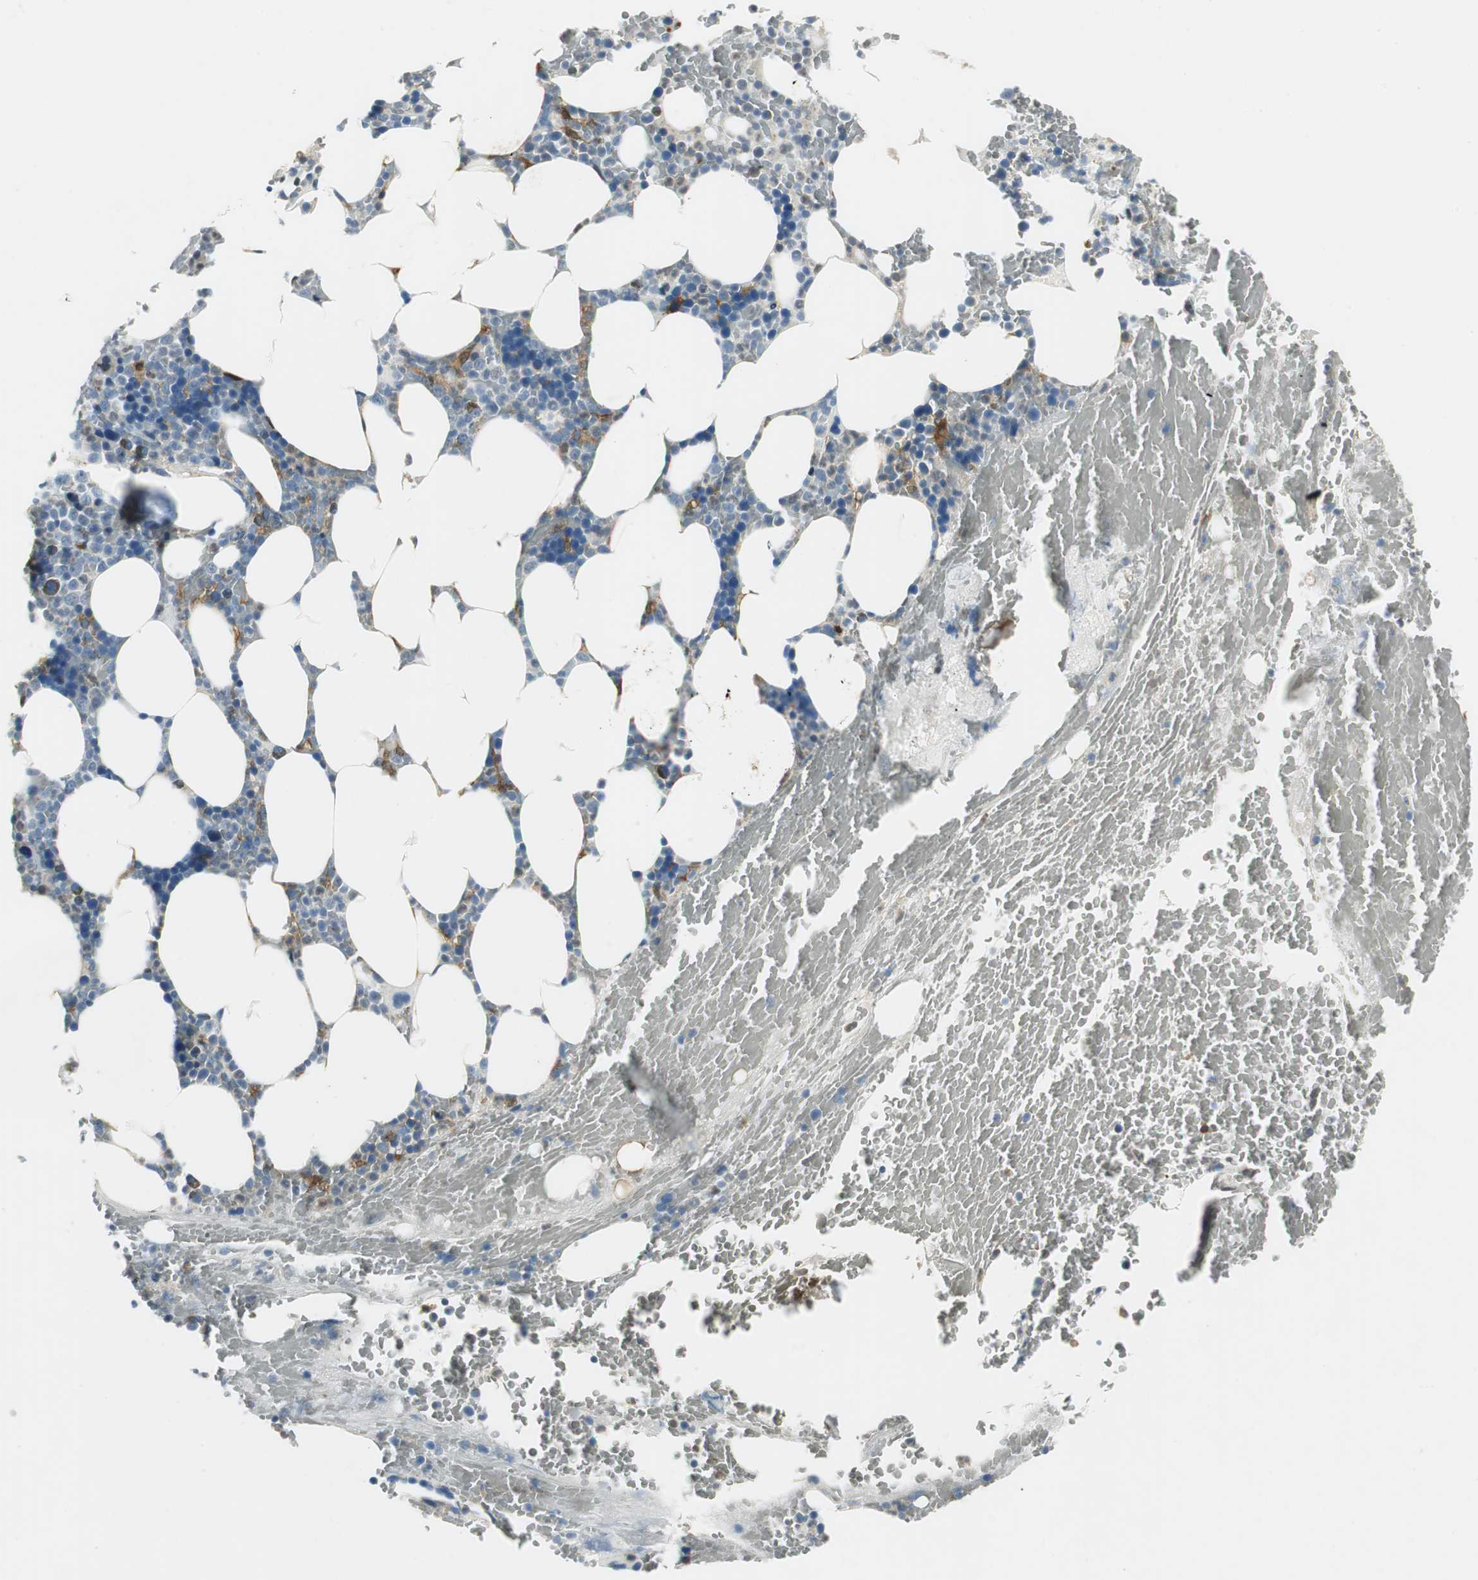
{"staining": {"intensity": "strong", "quantity": "<25%", "location": "cytoplasmic/membranous"}, "tissue": "bone marrow", "cell_type": "Hematopoietic cells", "image_type": "normal", "snomed": [{"axis": "morphology", "description": "Normal tissue, NOS"}, {"axis": "topography", "description": "Bone marrow"}], "caption": "Immunohistochemical staining of unremarkable human bone marrow exhibits medium levels of strong cytoplasmic/membranous expression in about <25% of hematopoietic cells. The staining was performed using DAB (3,3'-diaminobenzidine) to visualize the protein expression in brown, while the nuclei were stained in blue with hematoxylin (Magnification: 20x).", "gene": "ME1", "patient": {"sex": "female", "age": 66}}